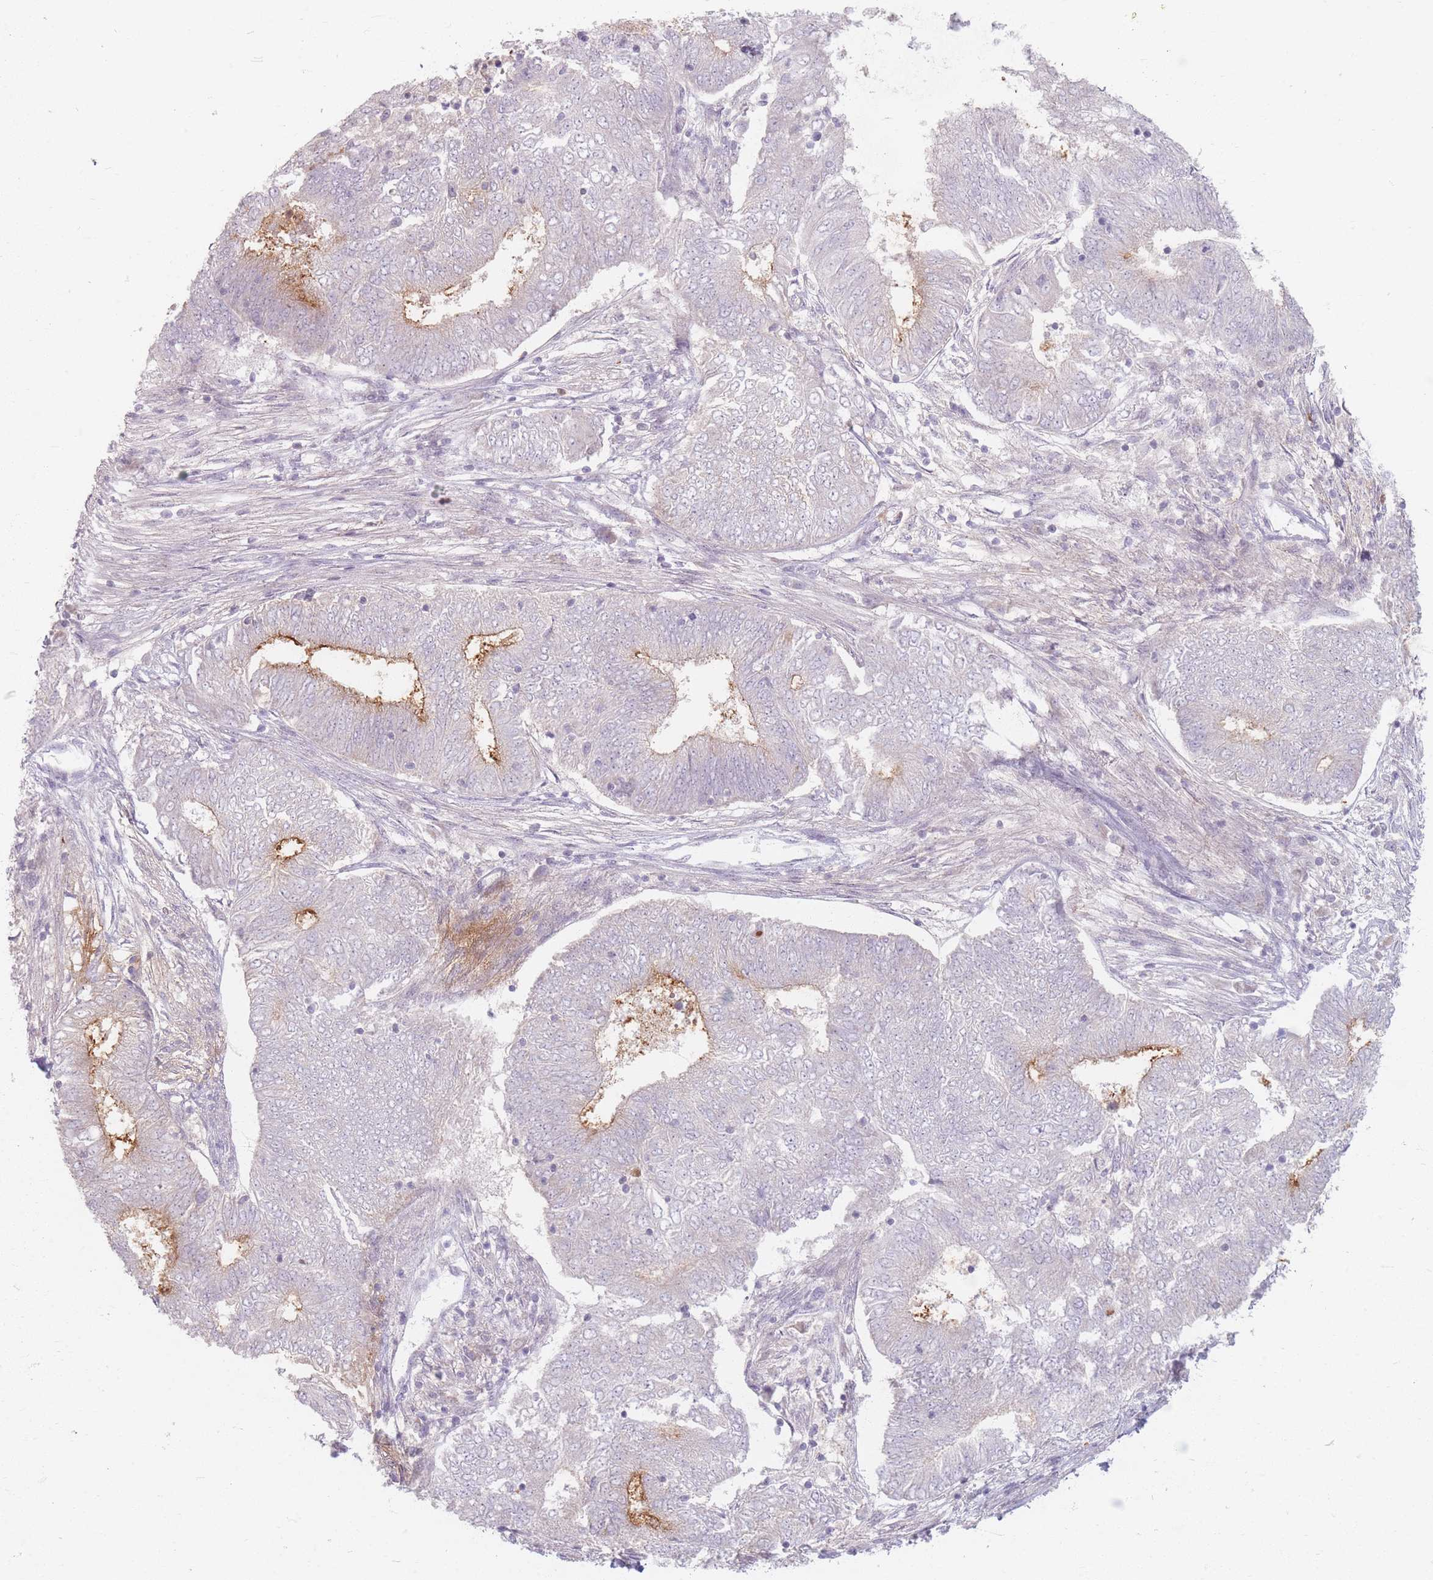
{"staining": {"intensity": "negative", "quantity": "none", "location": "none"}, "tissue": "endometrial cancer", "cell_type": "Tumor cells", "image_type": "cancer", "snomed": [{"axis": "morphology", "description": "Adenocarcinoma, NOS"}, {"axis": "topography", "description": "Endometrium"}], "caption": "Tumor cells are negative for brown protein staining in adenocarcinoma (endometrial).", "gene": "CHCHD7", "patient": {"sex": "female", "age": 62}}